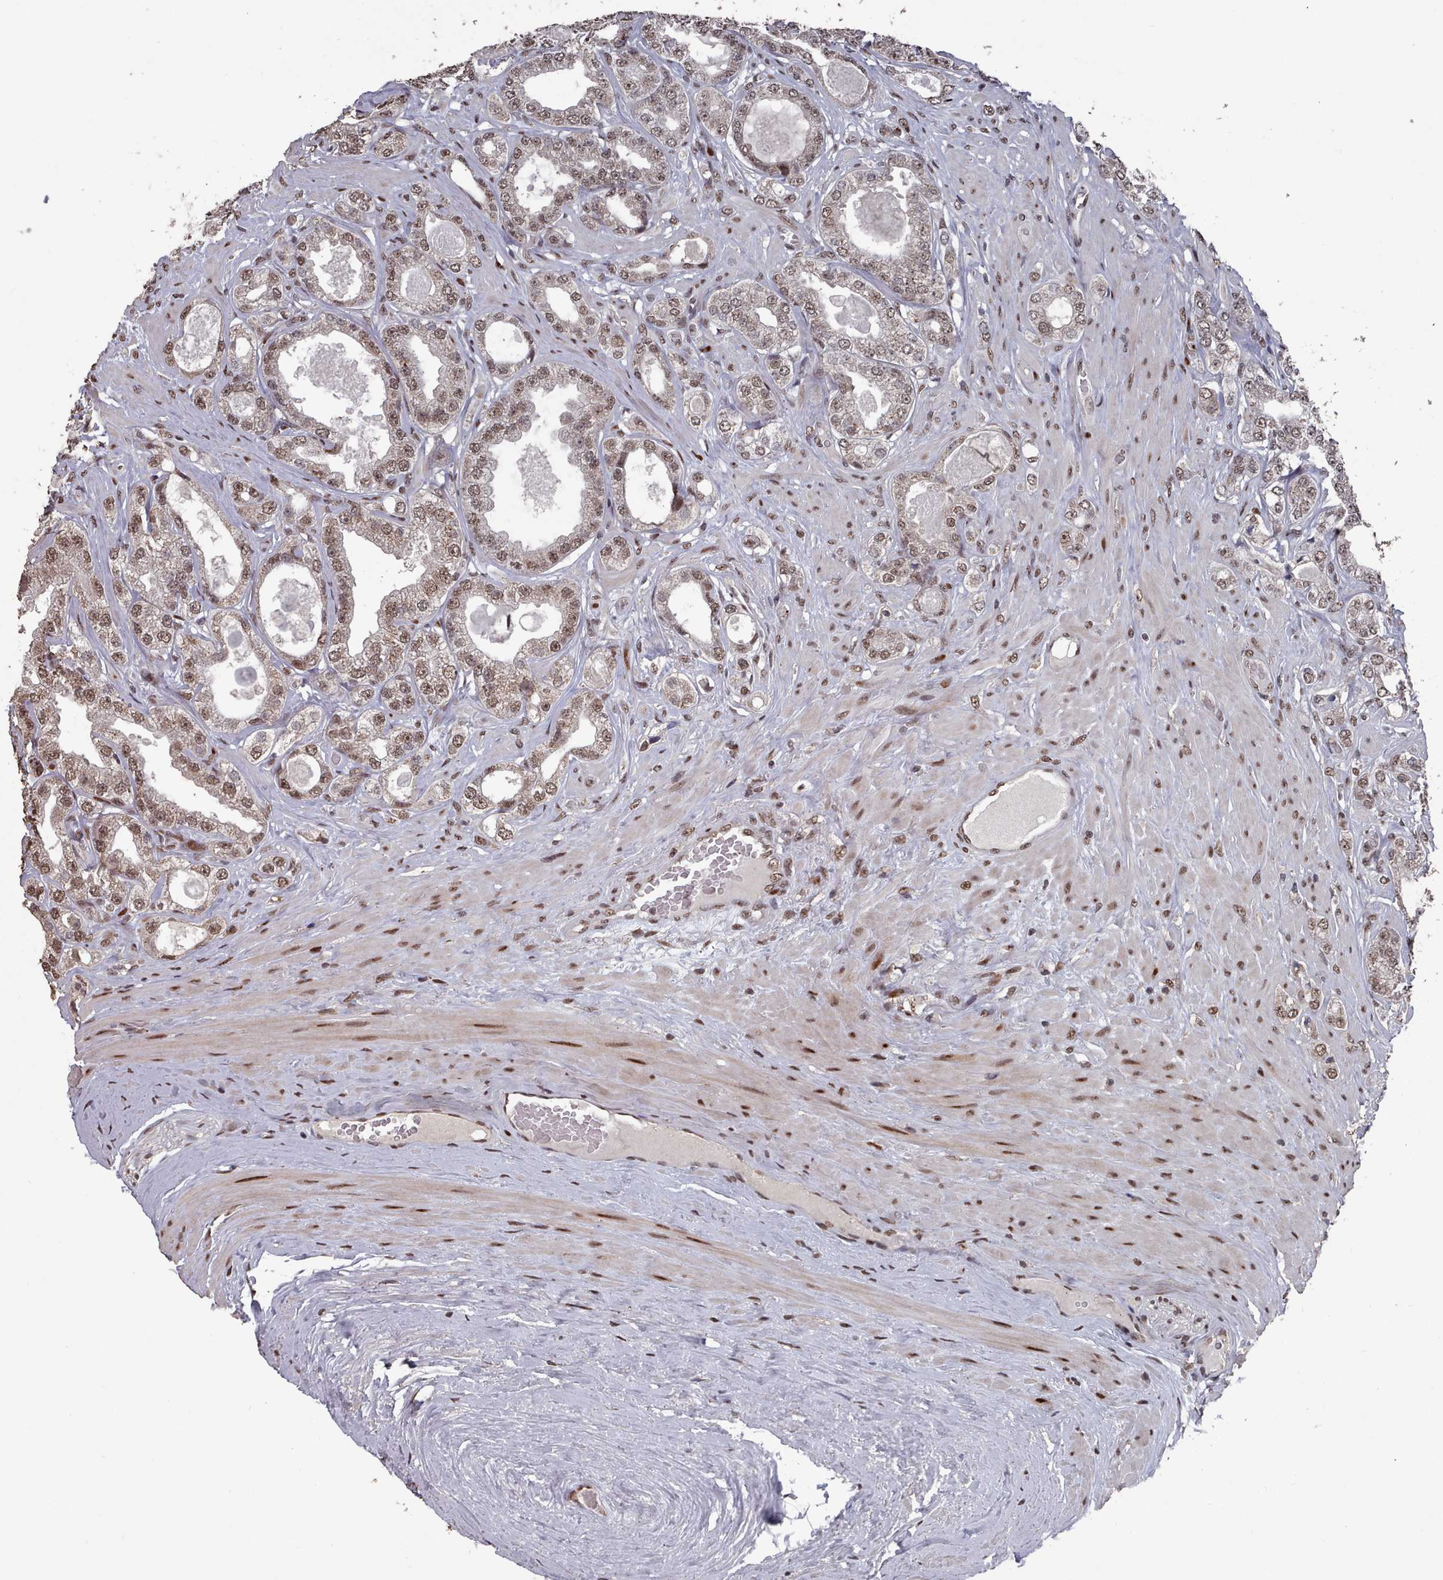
{"staining": {"intensity": "moderate", "quantity": ">75%", "location": "cytoplasmic/membranous,nuclear"}, "tissue": "prostate cancer", "cell_type": "Tumor cells", "image_type": "cancer", "snomed": [{"axis": "morphology", "description": "Adenocarcinoma, Low grade"}, {"axis": "topography", "description": "Prostate"}], "caption": "Approximately >75% of tumor cells in human prostate cancer (adenocarcinoma (low-grade)) display moderate cytoplasmic/membranous and nuclear protein positivity as visualized by brown immunohistochemical staining.", "gene": "PNRC2", "patient": {"sex": "male", "age": 63}}